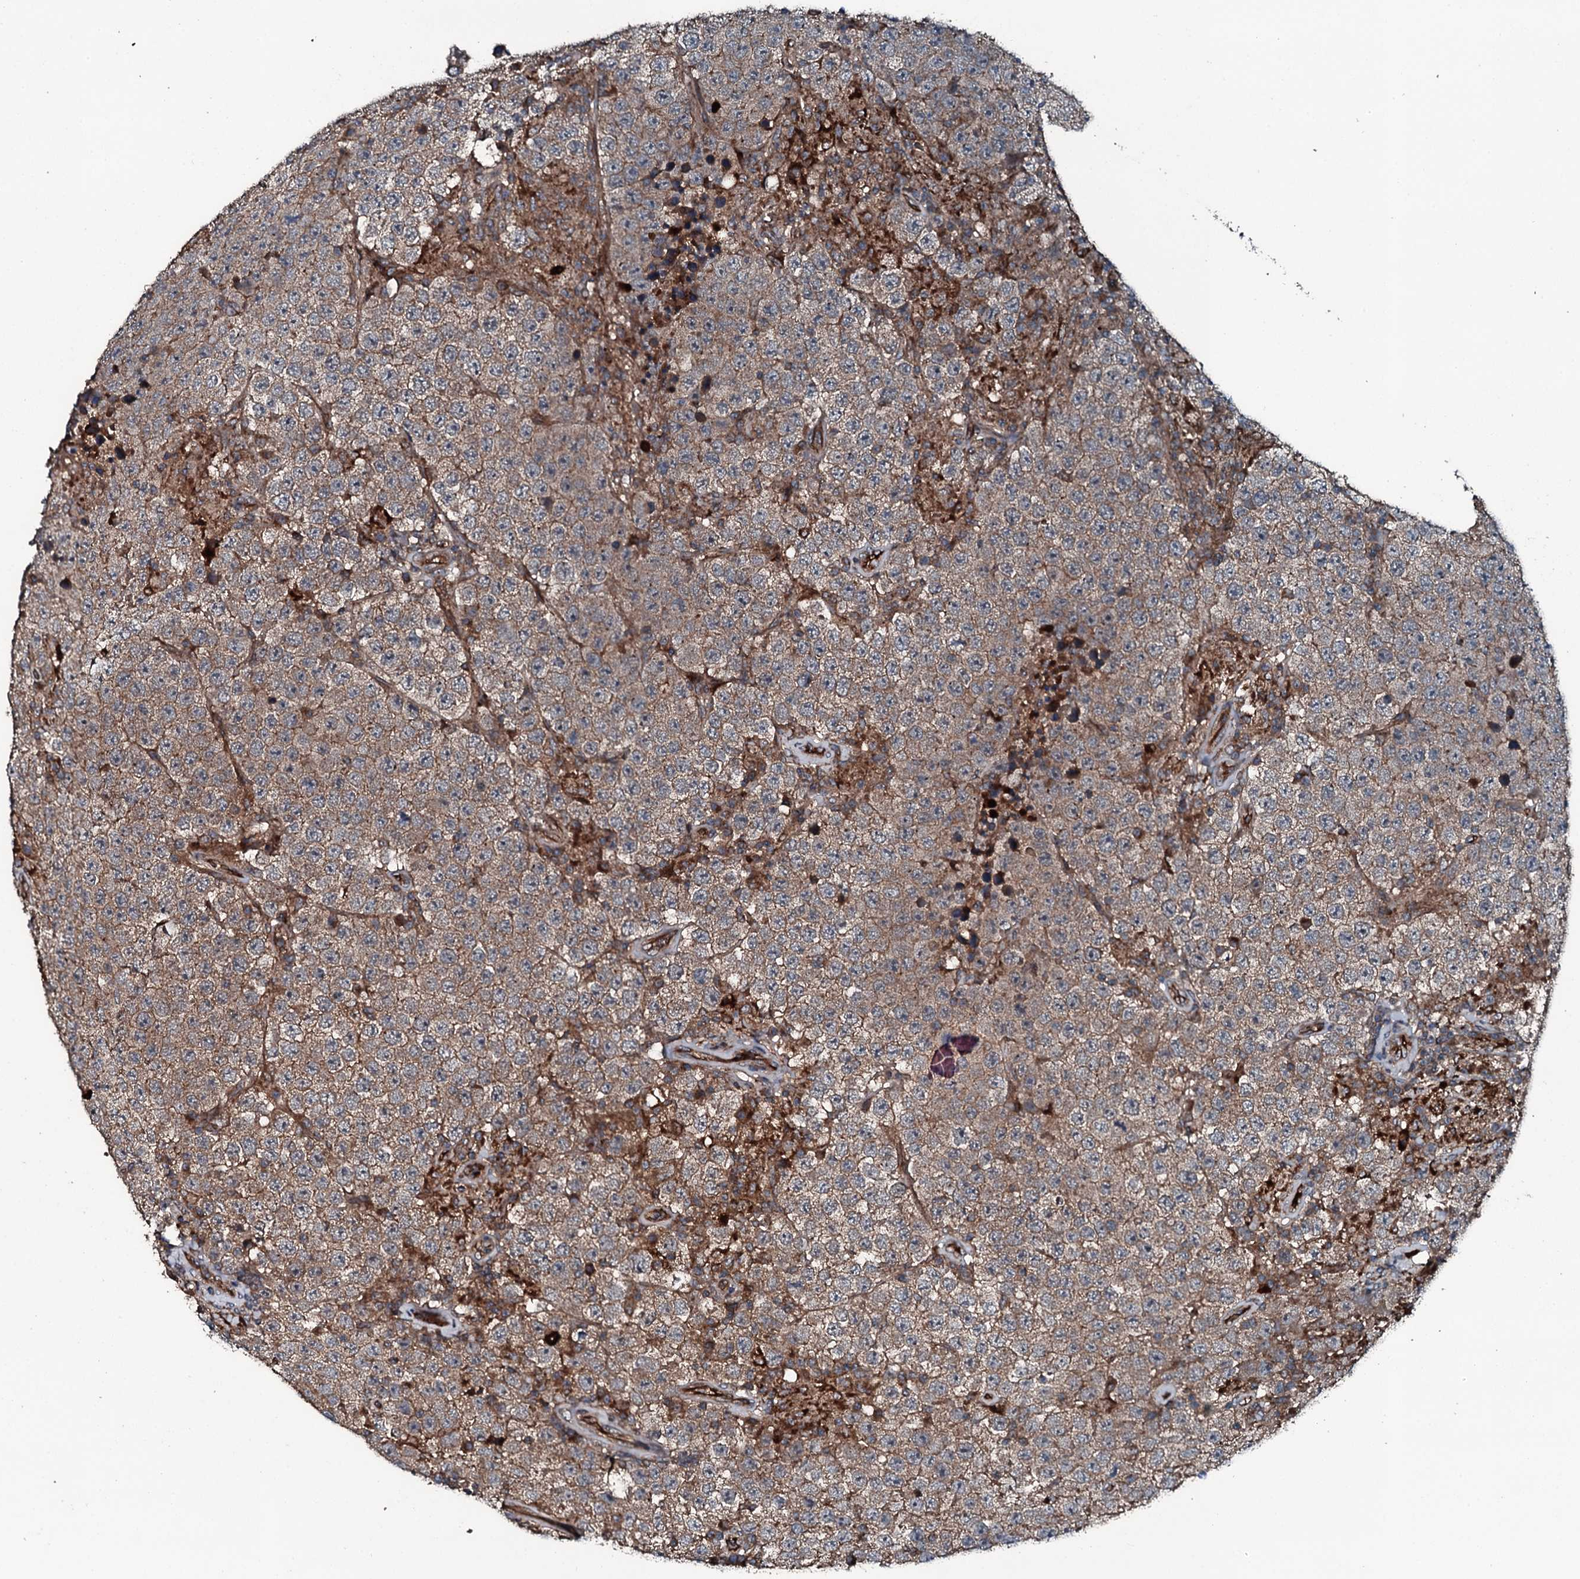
{"staining": {"intensity": "moderate", "quantity": ">75%", "location": "cytoplasmic/membranous"}, "tissue": "testis cancer", "cell_type": "Tumor cells", "image_type": "cancer", "snomed": [{"axis": "morphology", "description": "Normal tissue, NOS"}, {"axis": "morphology", "description": "Urothelial carcinoma, High grade"}, {"axis": "morphology", "description": "Seminoma, NOS"}, {"axis": "morphology", "description": "Carcinoma, Embryonal, NOS"}, {"axis": "topography", "description": "Urinary bladder"}, {"axis": "topography", "description": "Testis"}], "caption": "This histopathology image demonstrates immunohistochemistry (IHC) staining of testis embryonal carcinoma, with medium moderate cytoplasmic/membranous positivity in approximately >75% of tumor cells.", "gene": "TRIM7", "patient": {"sex": "male", "age": 41}}